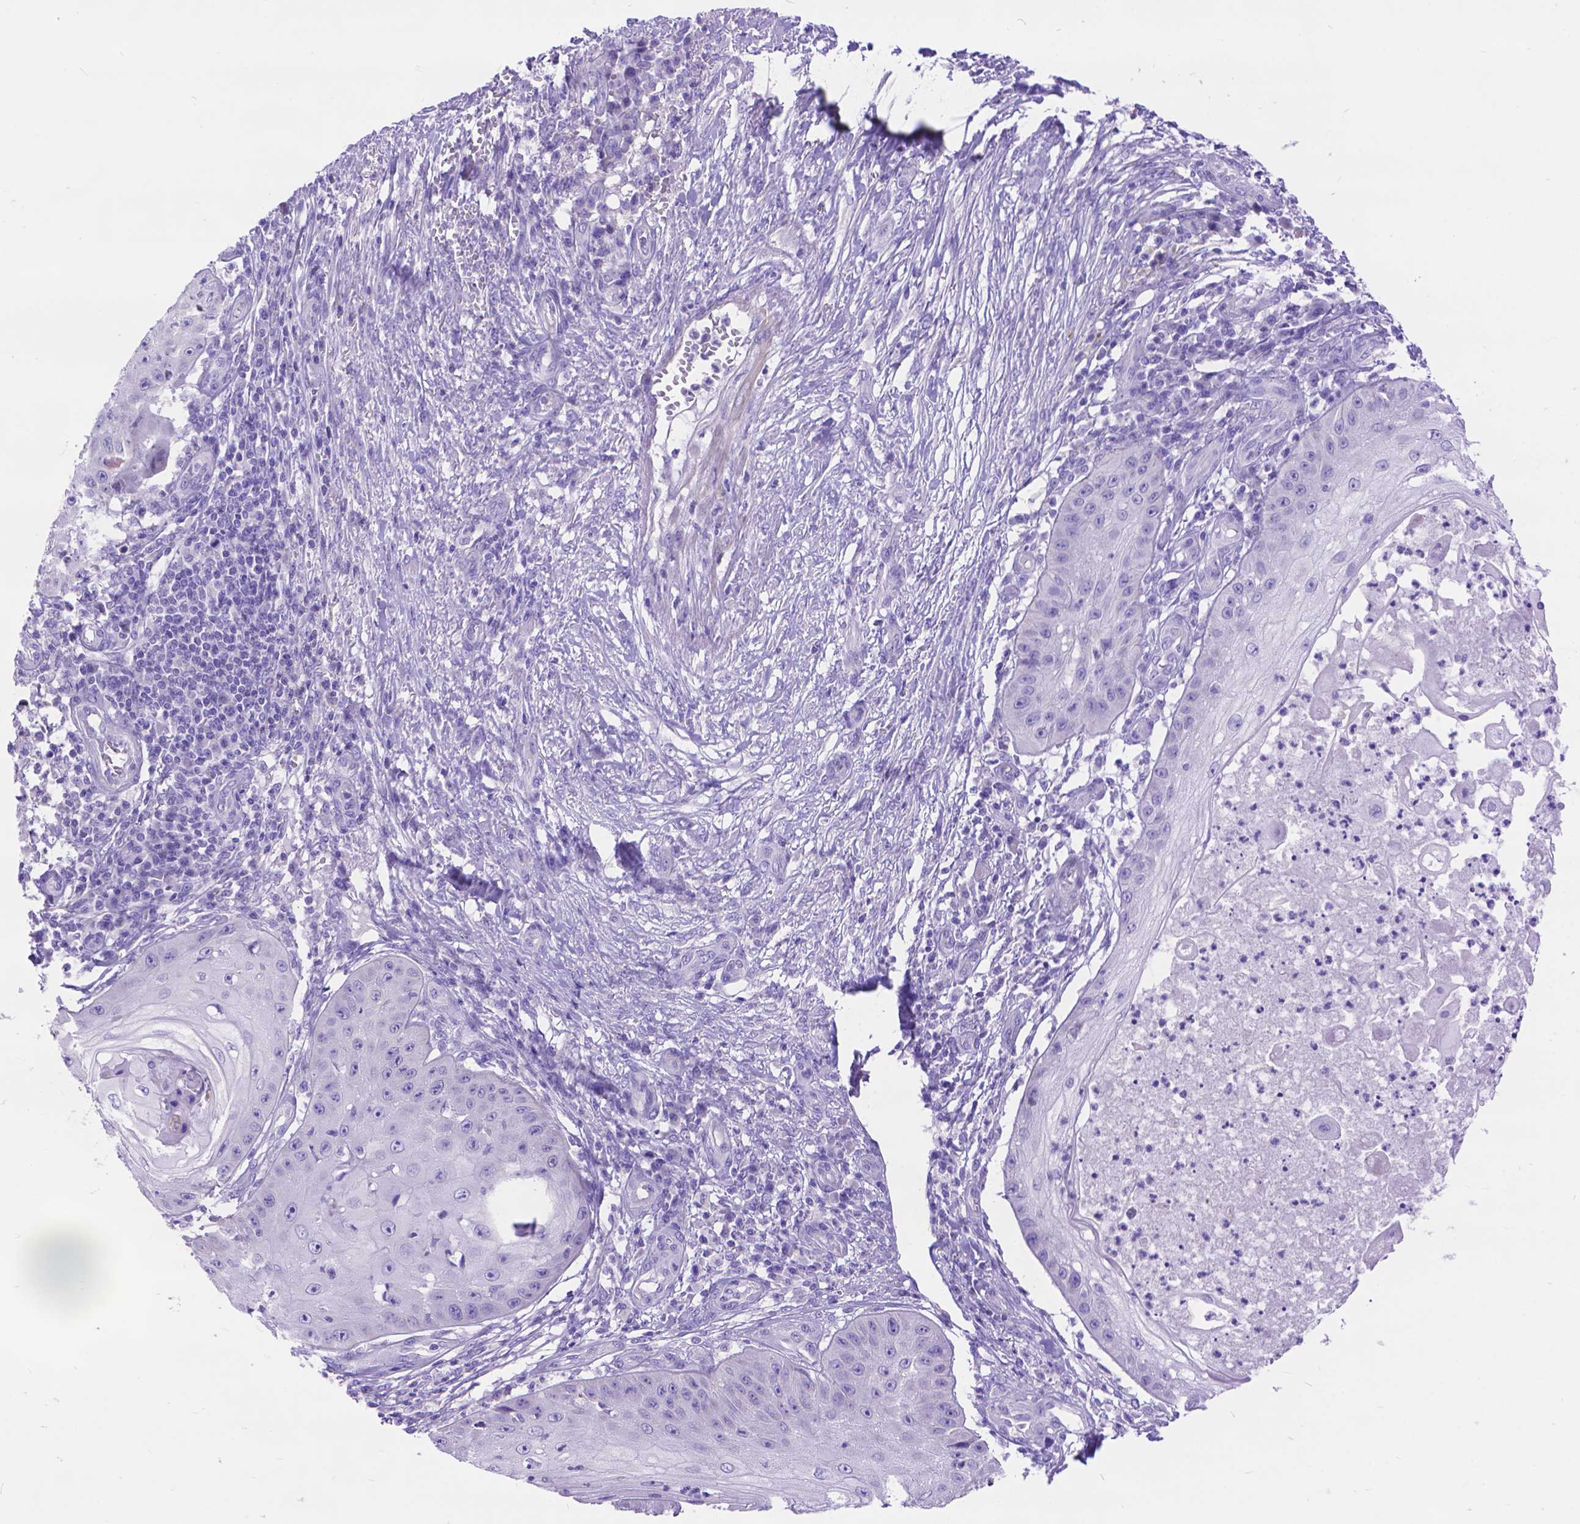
{"staining": {"intensity": "negative", "quantity": "none", "location": "none"}, "tissue": "skin cancer", "cell_type": "Tumor cells", "image_type": "cancer", "snomed": [{"axis": "morphology", "description": "Squamous cell carcinoma, NOS"}, {"axis": "topography", "description": "Skin"}], "caption": "Immunohistochemistry of squamous cell carcinoma (skin) reveals no positivity in tumor cells.", "gene": "DHRS2", "patient": {"sex": "male", "age": 70}}